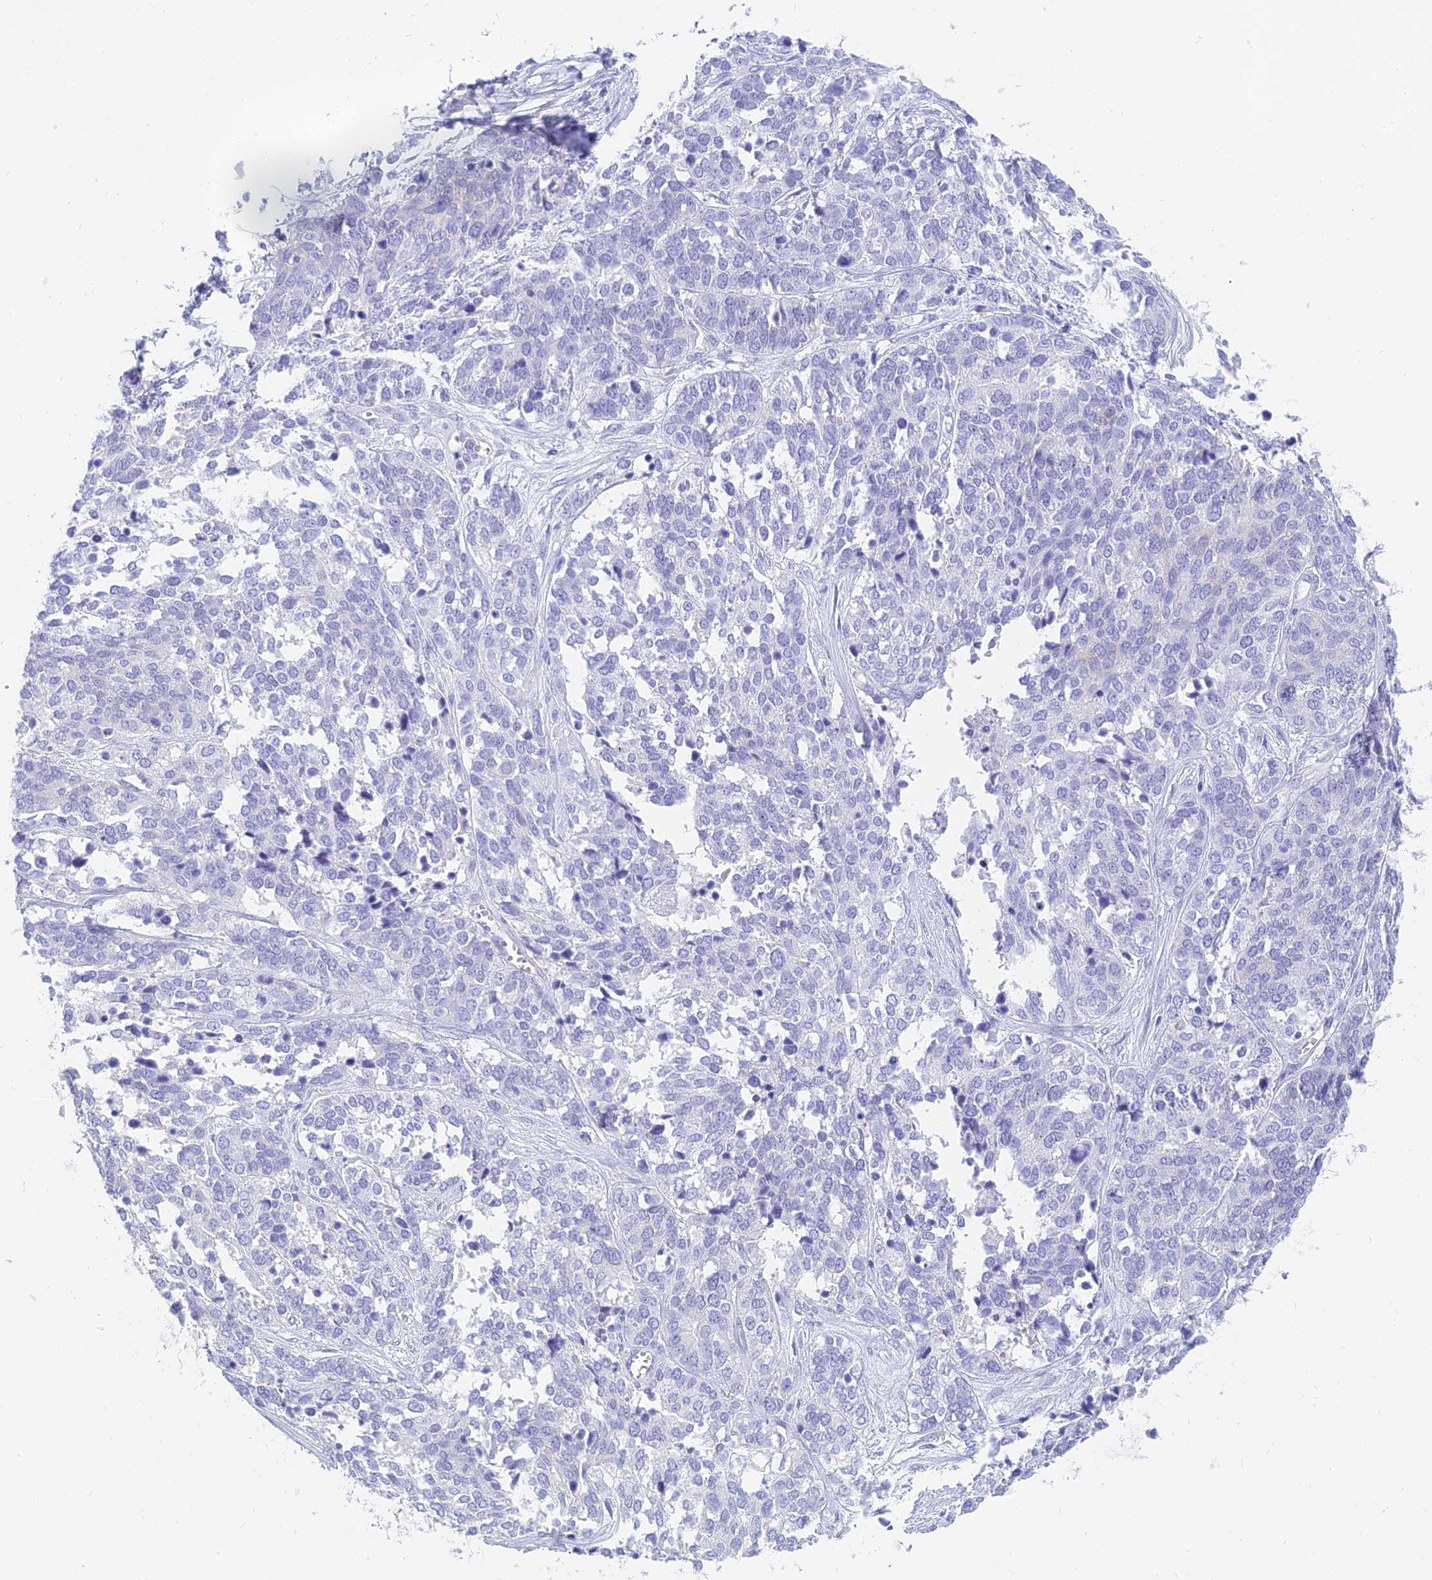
{"staining": {"intensity": "negative", "quantity": "none", "location": "none"}, "tissue": "ovarian cancer", "cell_type": "Tumor cells", "image_type": "cancer", "snomed": [{"axis": "morphology", "description": "Cystadenocarcinoma, serous, NOS"}, {"axis": "topography", "description": "Ovary"}], "caption": "Immunohistochemistry micrograph of ovarian cancer (serous cystadenocarcinoma) stained for a protein (brown), which shows no expression in tumor cells.", "gene": "SLC36A2", "patient": {"sex": "female", "age": 44}}